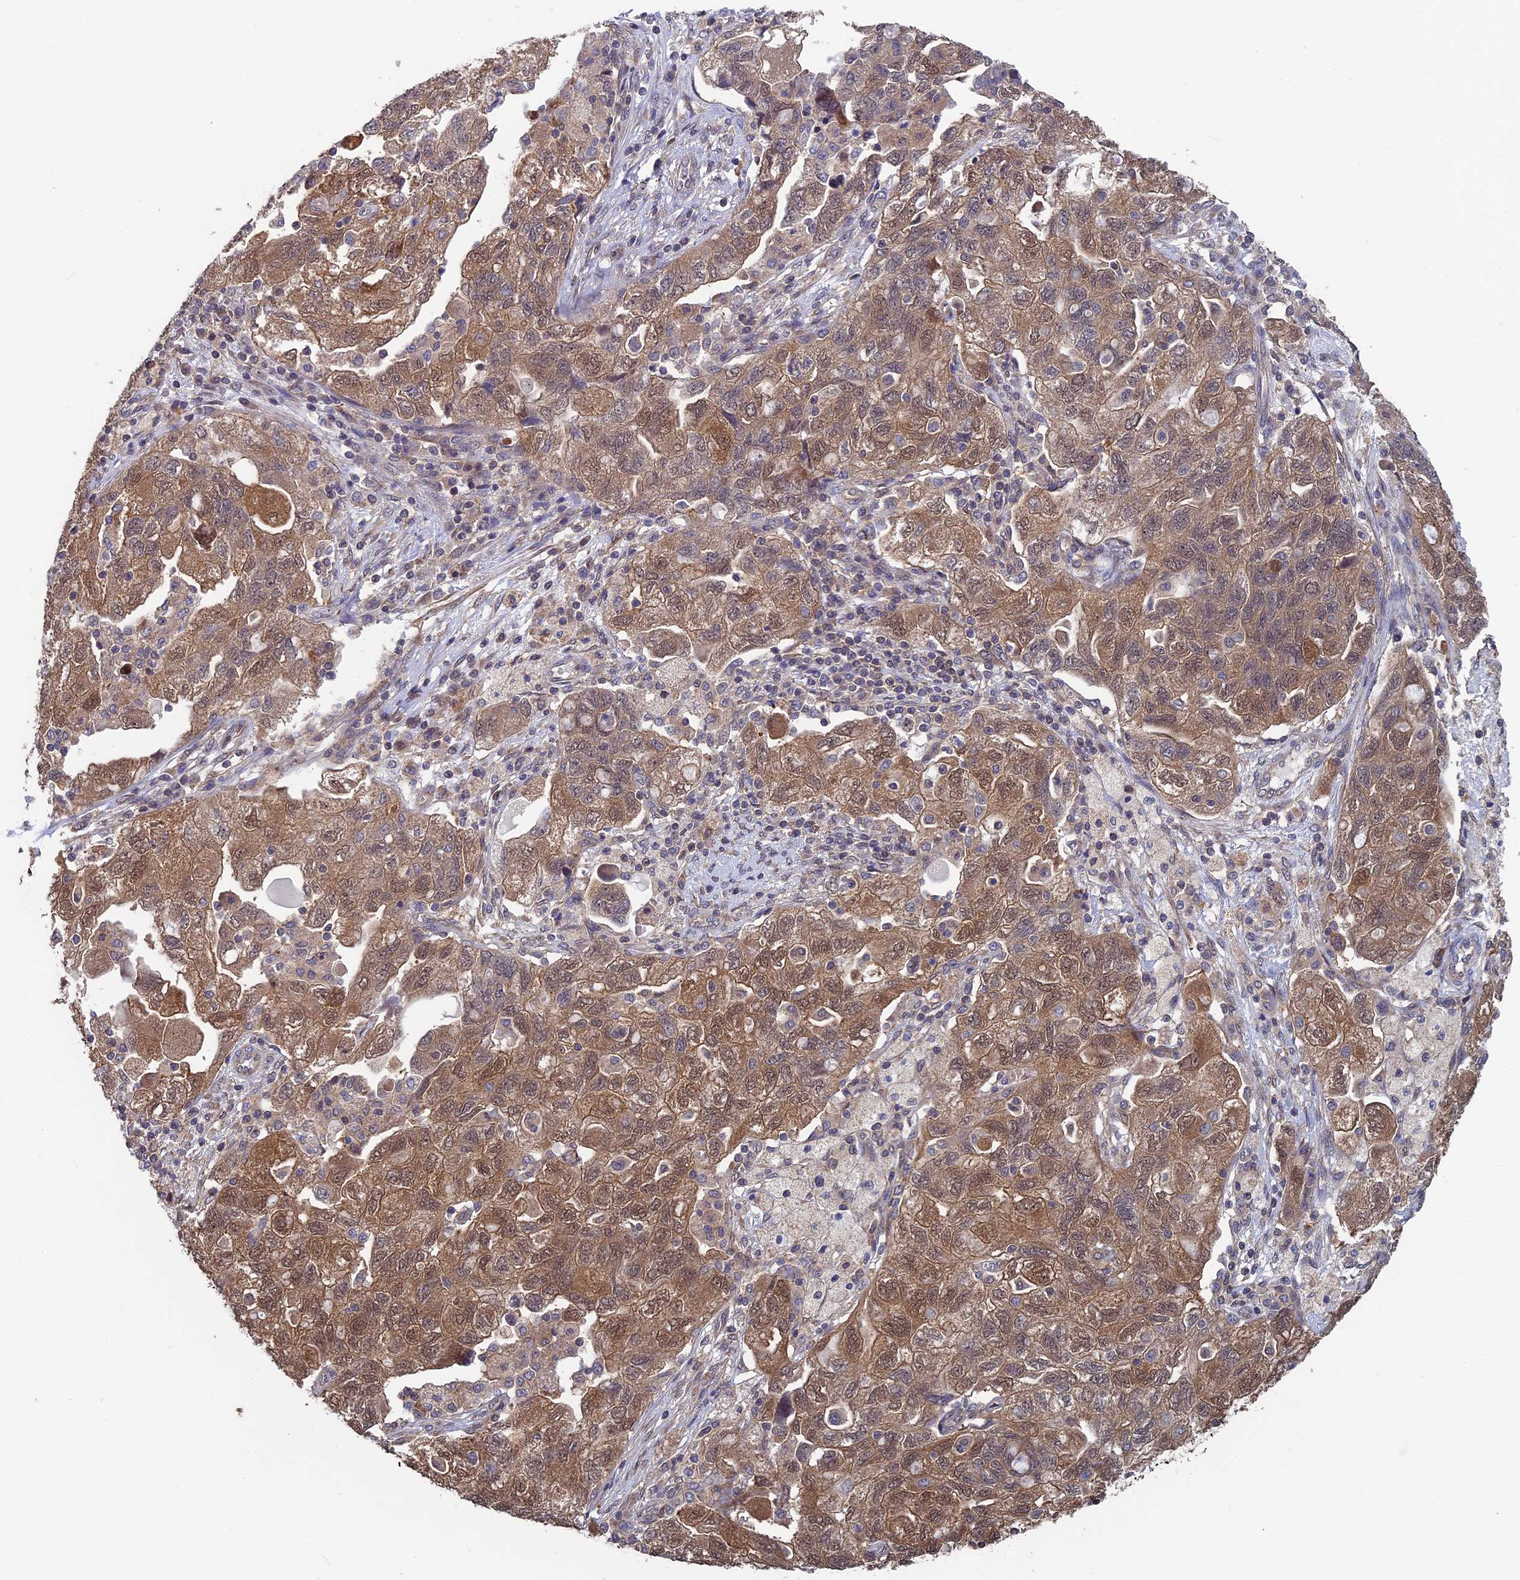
{"staining": {"intensity": "moderate", "quantity": ">75%", "location": "cytoplasmic/membranous,nuclear"}, "tissue": "ovarian cancer", "cell_type": "Tumor cells", "image_type": "cancer", "snomed": [{"axis": "morphology", "description": "Carcinoma, NOS"}, {"axis": "morphology", "description": "Cystadenocarcinoma, serous, NOS"}, {"axis": "topography", "description": "Ovary"}], "caption": "About >75% of tumor cells in carcinoma (ovarian) reveal moderate cytoplasmic/membranous and nuclear protein staining as visualized by brown immunohistochemical staining.", "gene": "LCMT1", "patient": {"sex": "female", "age": 69}}